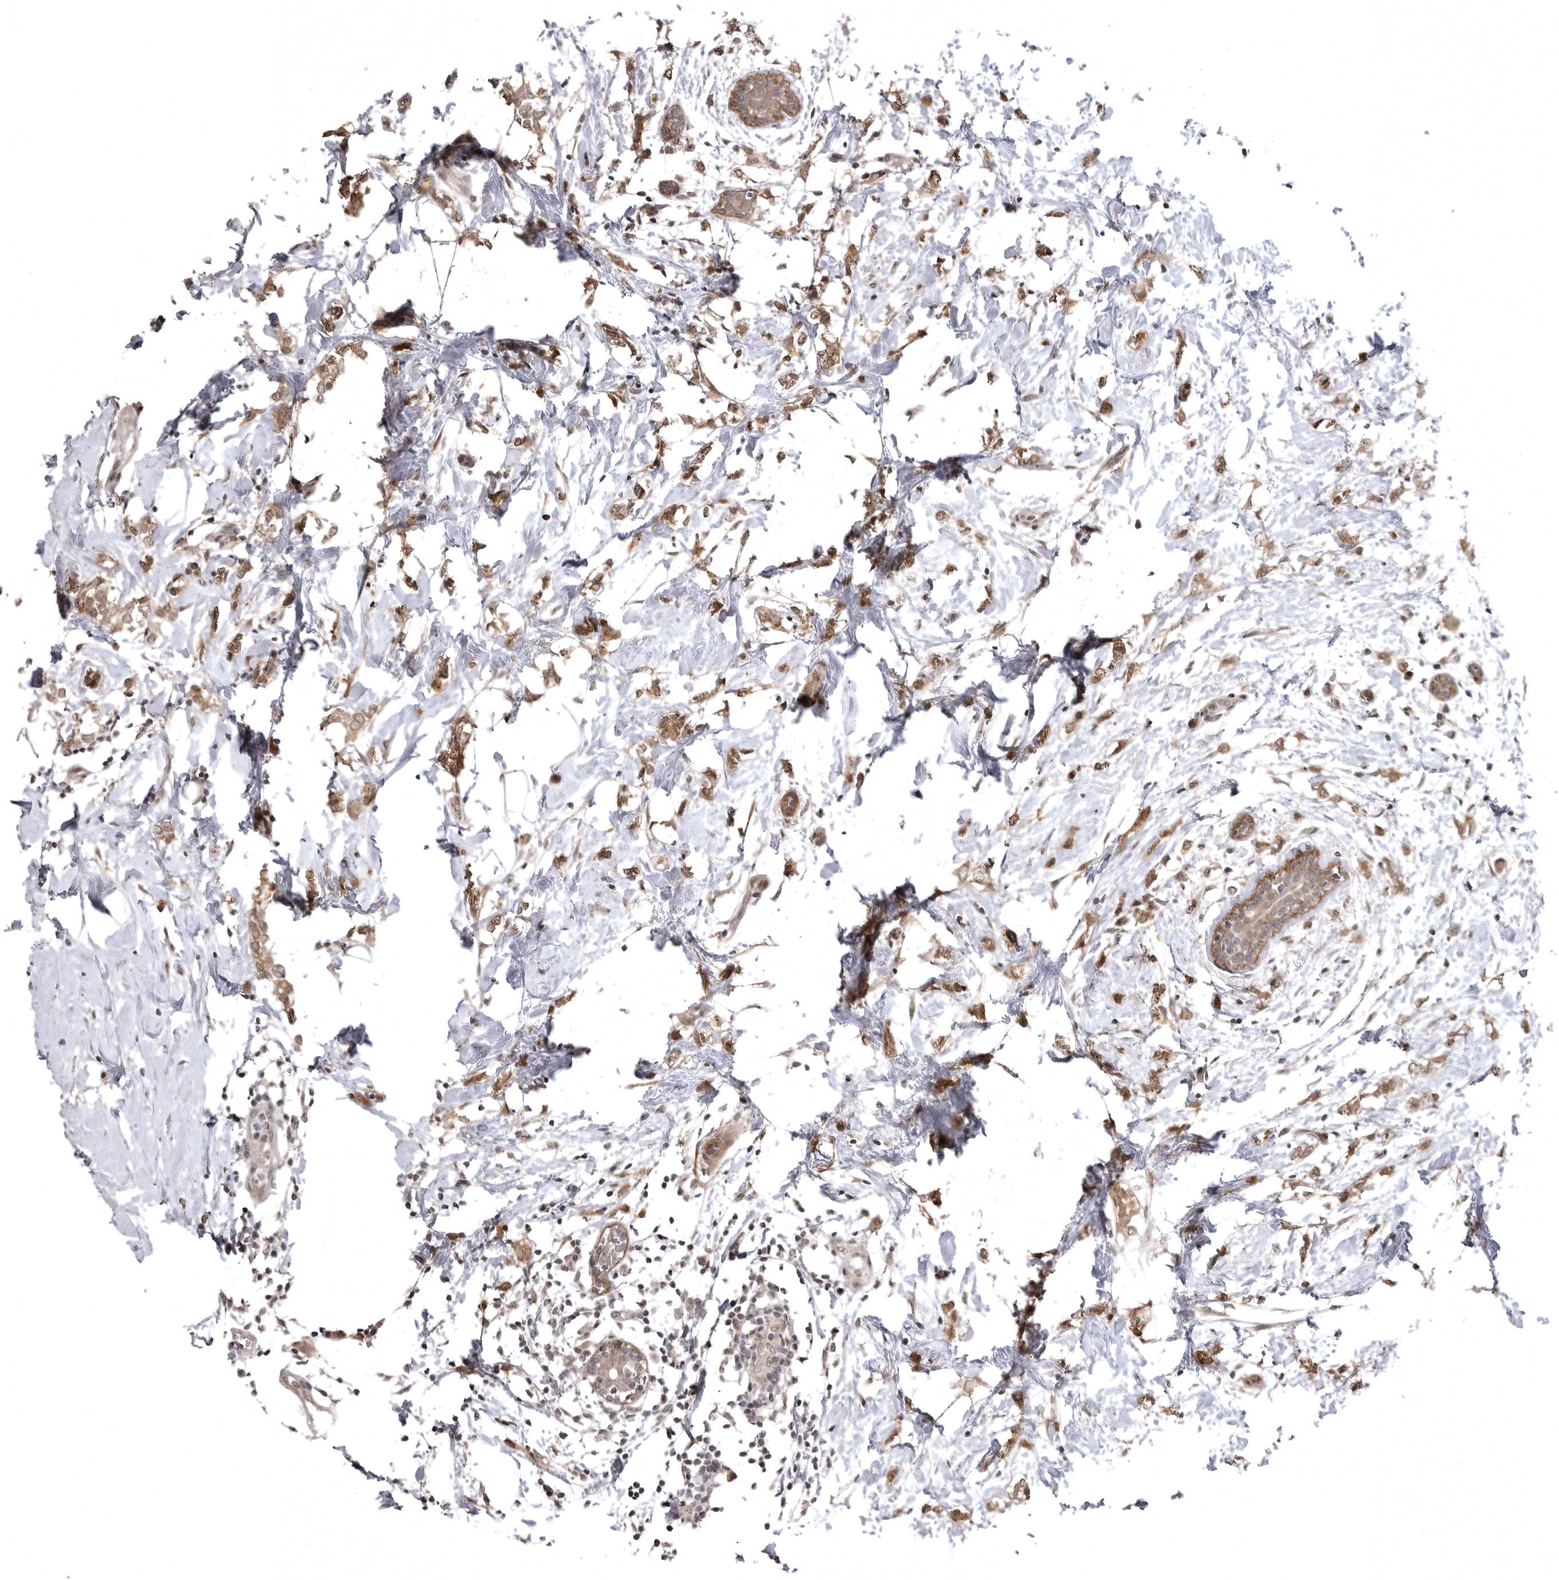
{"staining": {"intensity": "moderate", "quantity": ">75%", "location": "cytoplasmic/membranous,nuclear"}, "tissue": "breast cancer", "cell_type": "Tumor cells", "image_type": "cancer", "snomed": [{"axis": "morphology", "description": "Normal tissue, NOS"}, {"axis": "morphology", "description": "Lobular carcinoma"}, {"axis": "topography", "description": "Breast"}], "caption": "Protein expression analysis of human lobular carcinoma (breast) reveals moderate cytoplasmic/membranous and nuclear positivity in about >75% of tumor cells.", "gene": "SORBS1", "patient": {"sex": "female", "age": 47}}